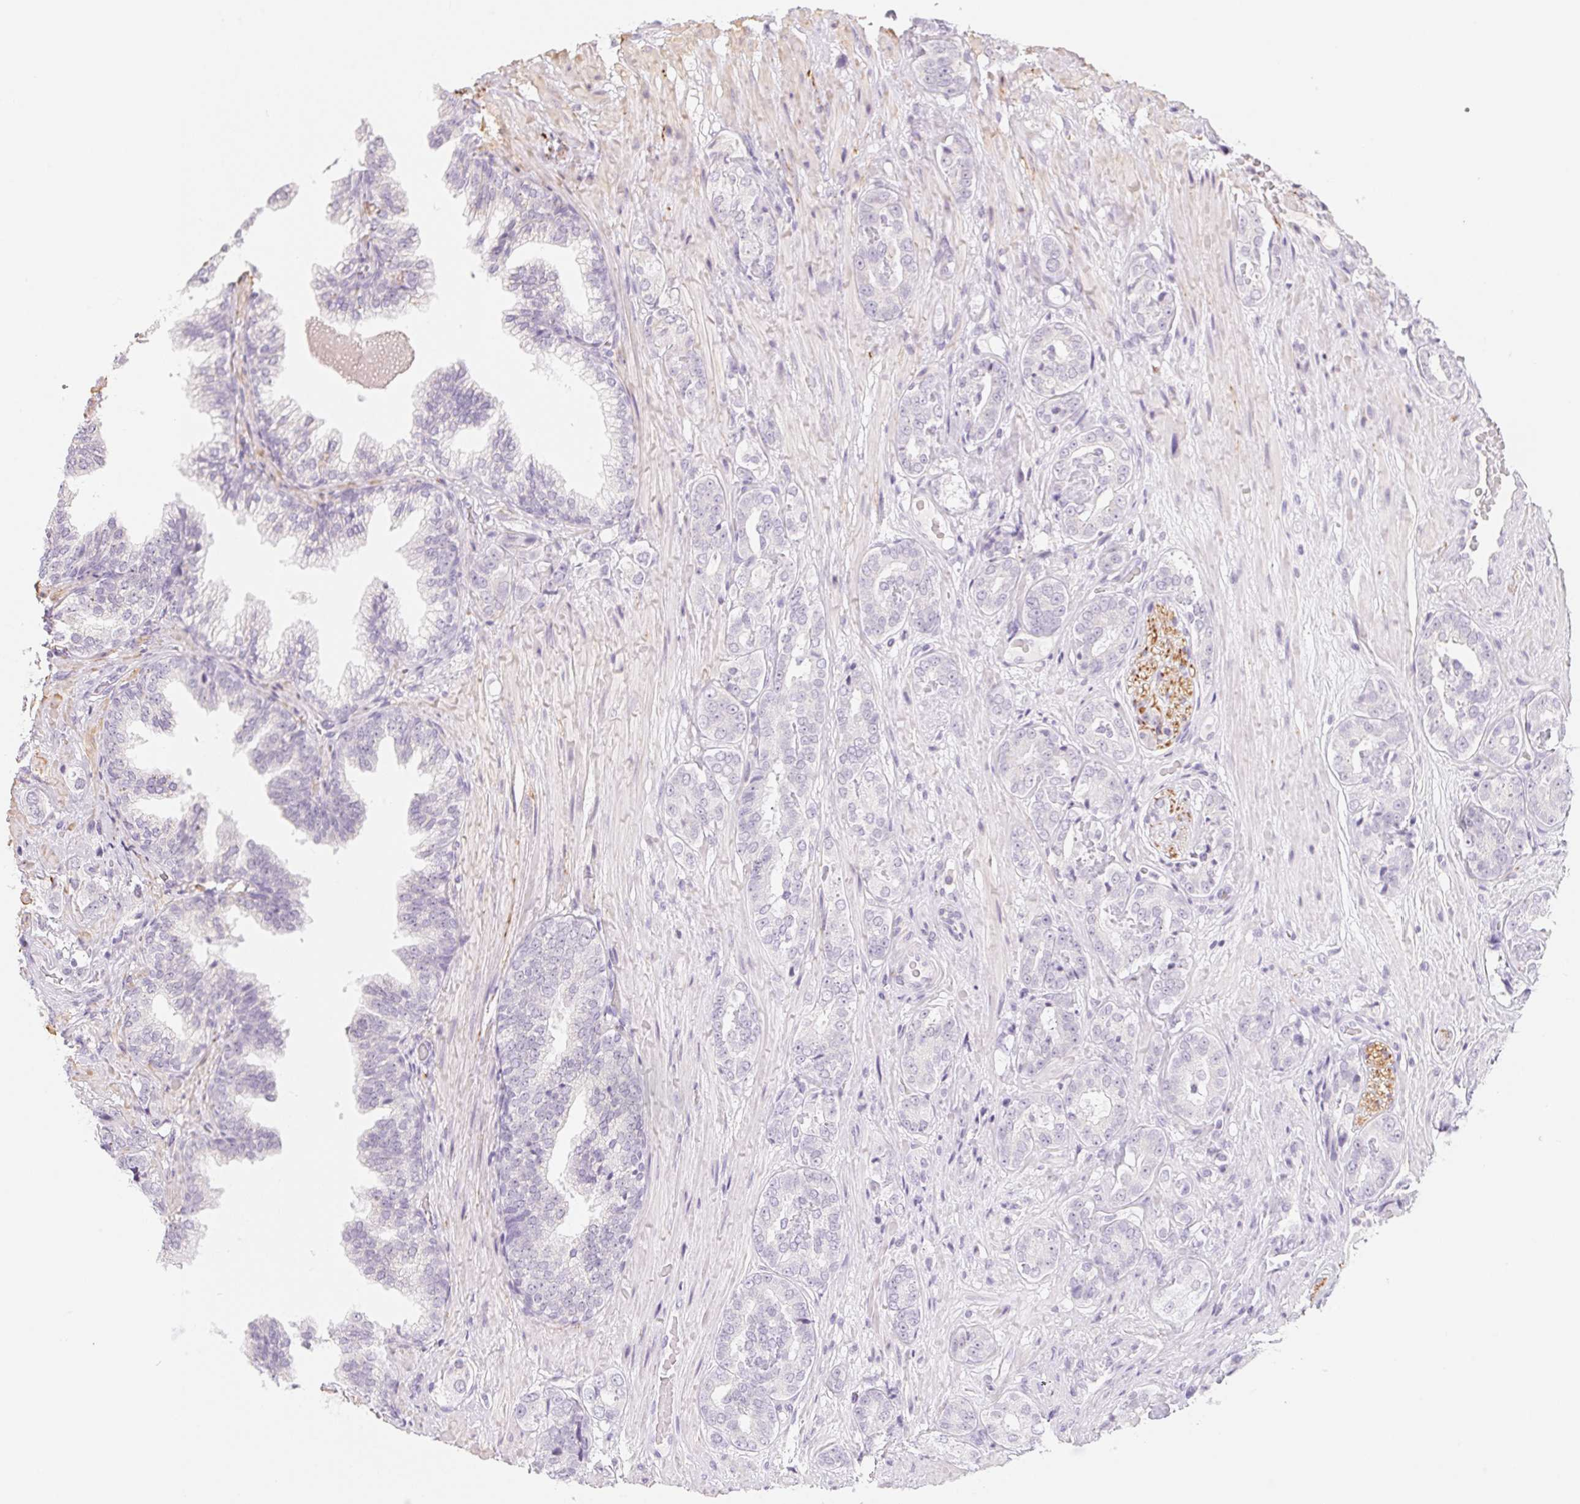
{"staining": {"intensity": "negative", "quantity": "none", "location": "none"}, "tissue": "prostate cancer", "cell_type": "Tumor cells", "image_type": "cancer", "snomed": [{"axis": "morphology", "description": "Adenocarcinoma, High grade"}, {"axis": "topography", "description": "Prostate"}], "caption": "An immunohistochemistry photomicrograph of high-grade adenocarcinoma (prostate) is shown. There is no staining in tumor cells of high-grade adenocarcinoma (prostate).", "gene": "PRPH", "patient": {"sex": "male", "age": 71}}